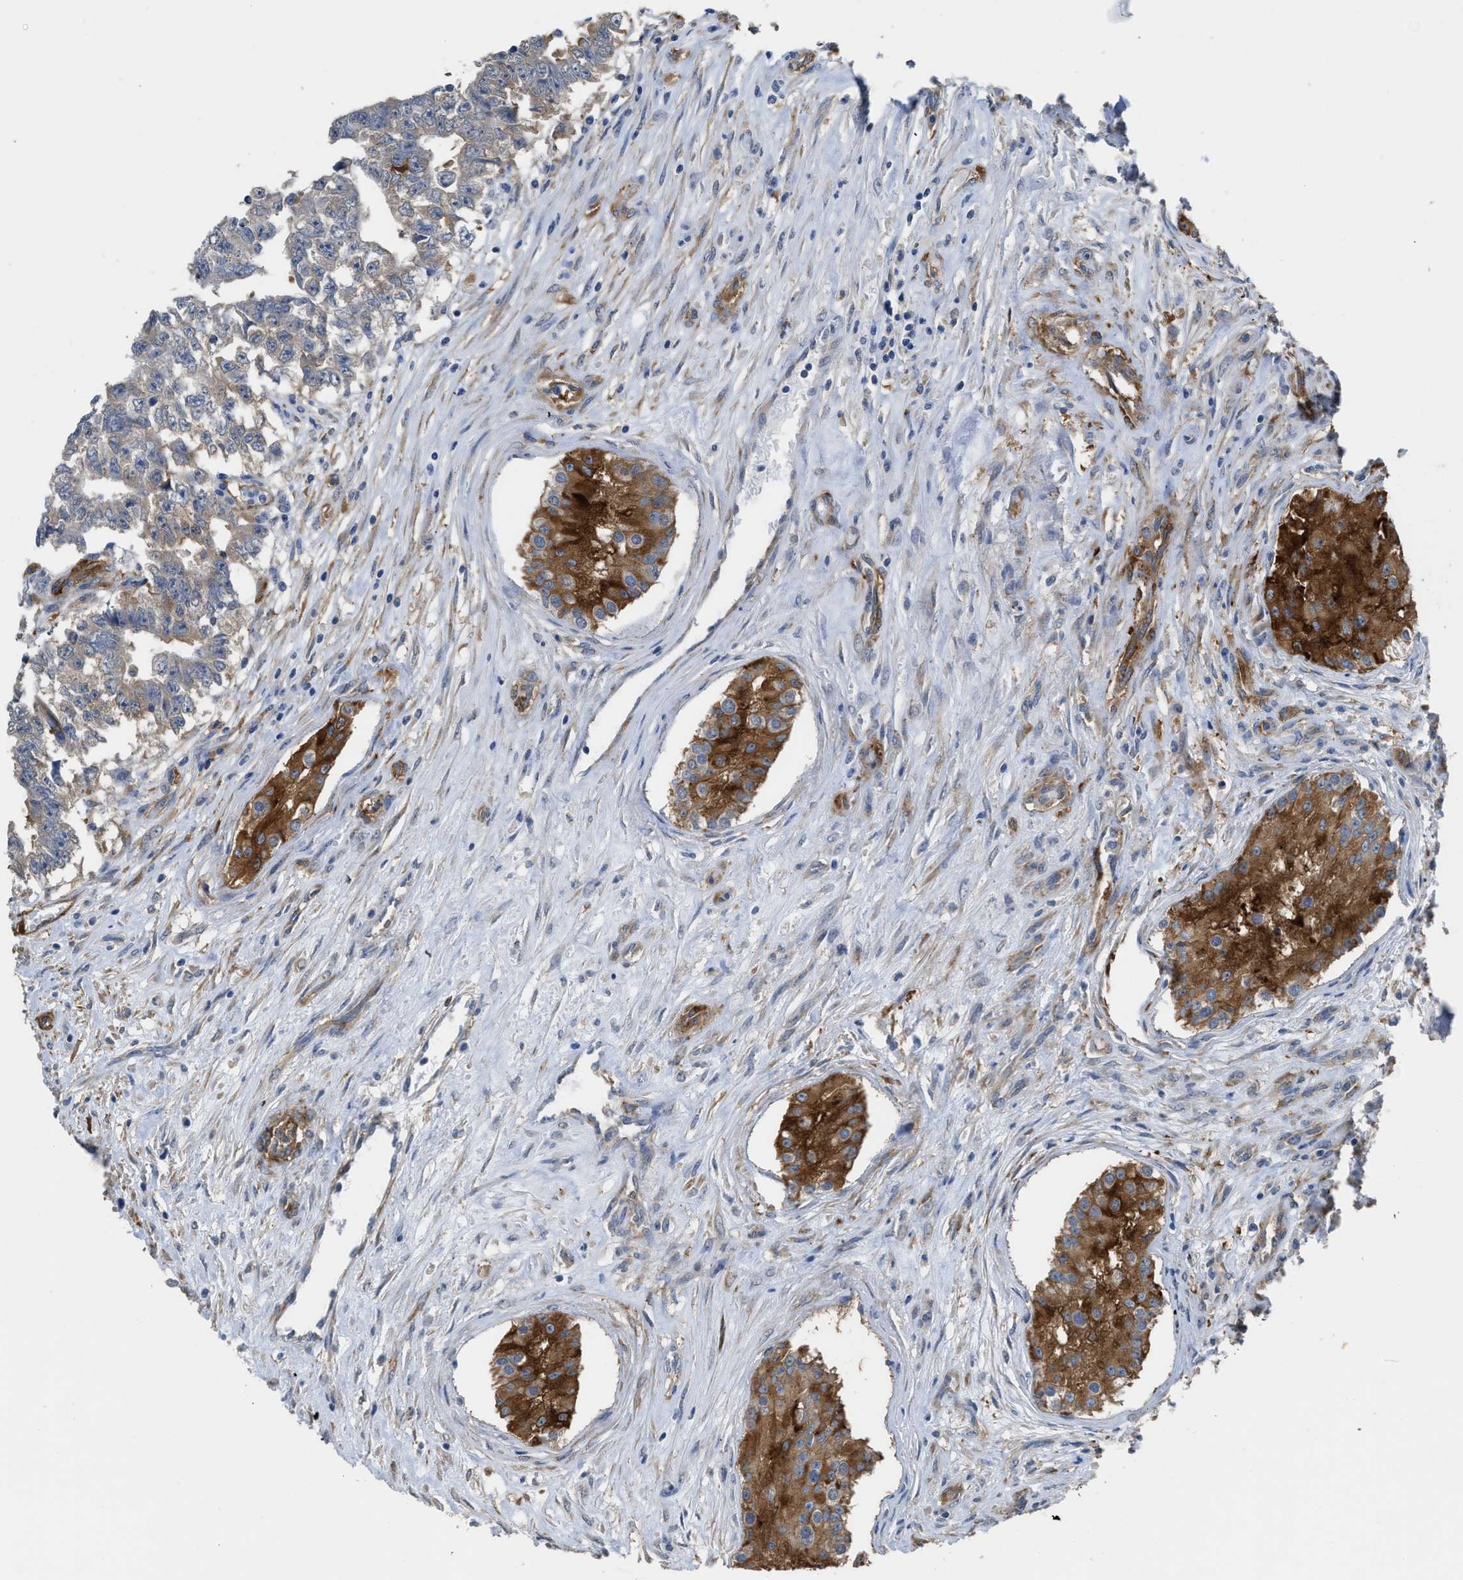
{"staining": {"intensity": "strong", "quantity": ">75%", "location": "cytoplasmic/membranous"}, "tissue": "testis cancer", "cell_type": "Tumor cells", "image_type": "cancer", "snomed": [{"axis": "morphology", "description": "Carcinoma, Embryonal, NOS"}, {"axis": "topography", "description": "Testis"}], "caption": "About >75% of tumor cells in embryonal carcinoma (testis) demonstrate strong cytoplasmic/membranous protein staining as visualized by brown immunohistochemical staining.", "gene": "ZSWIM5", "patient": {"sex": "male", "age": 25}}